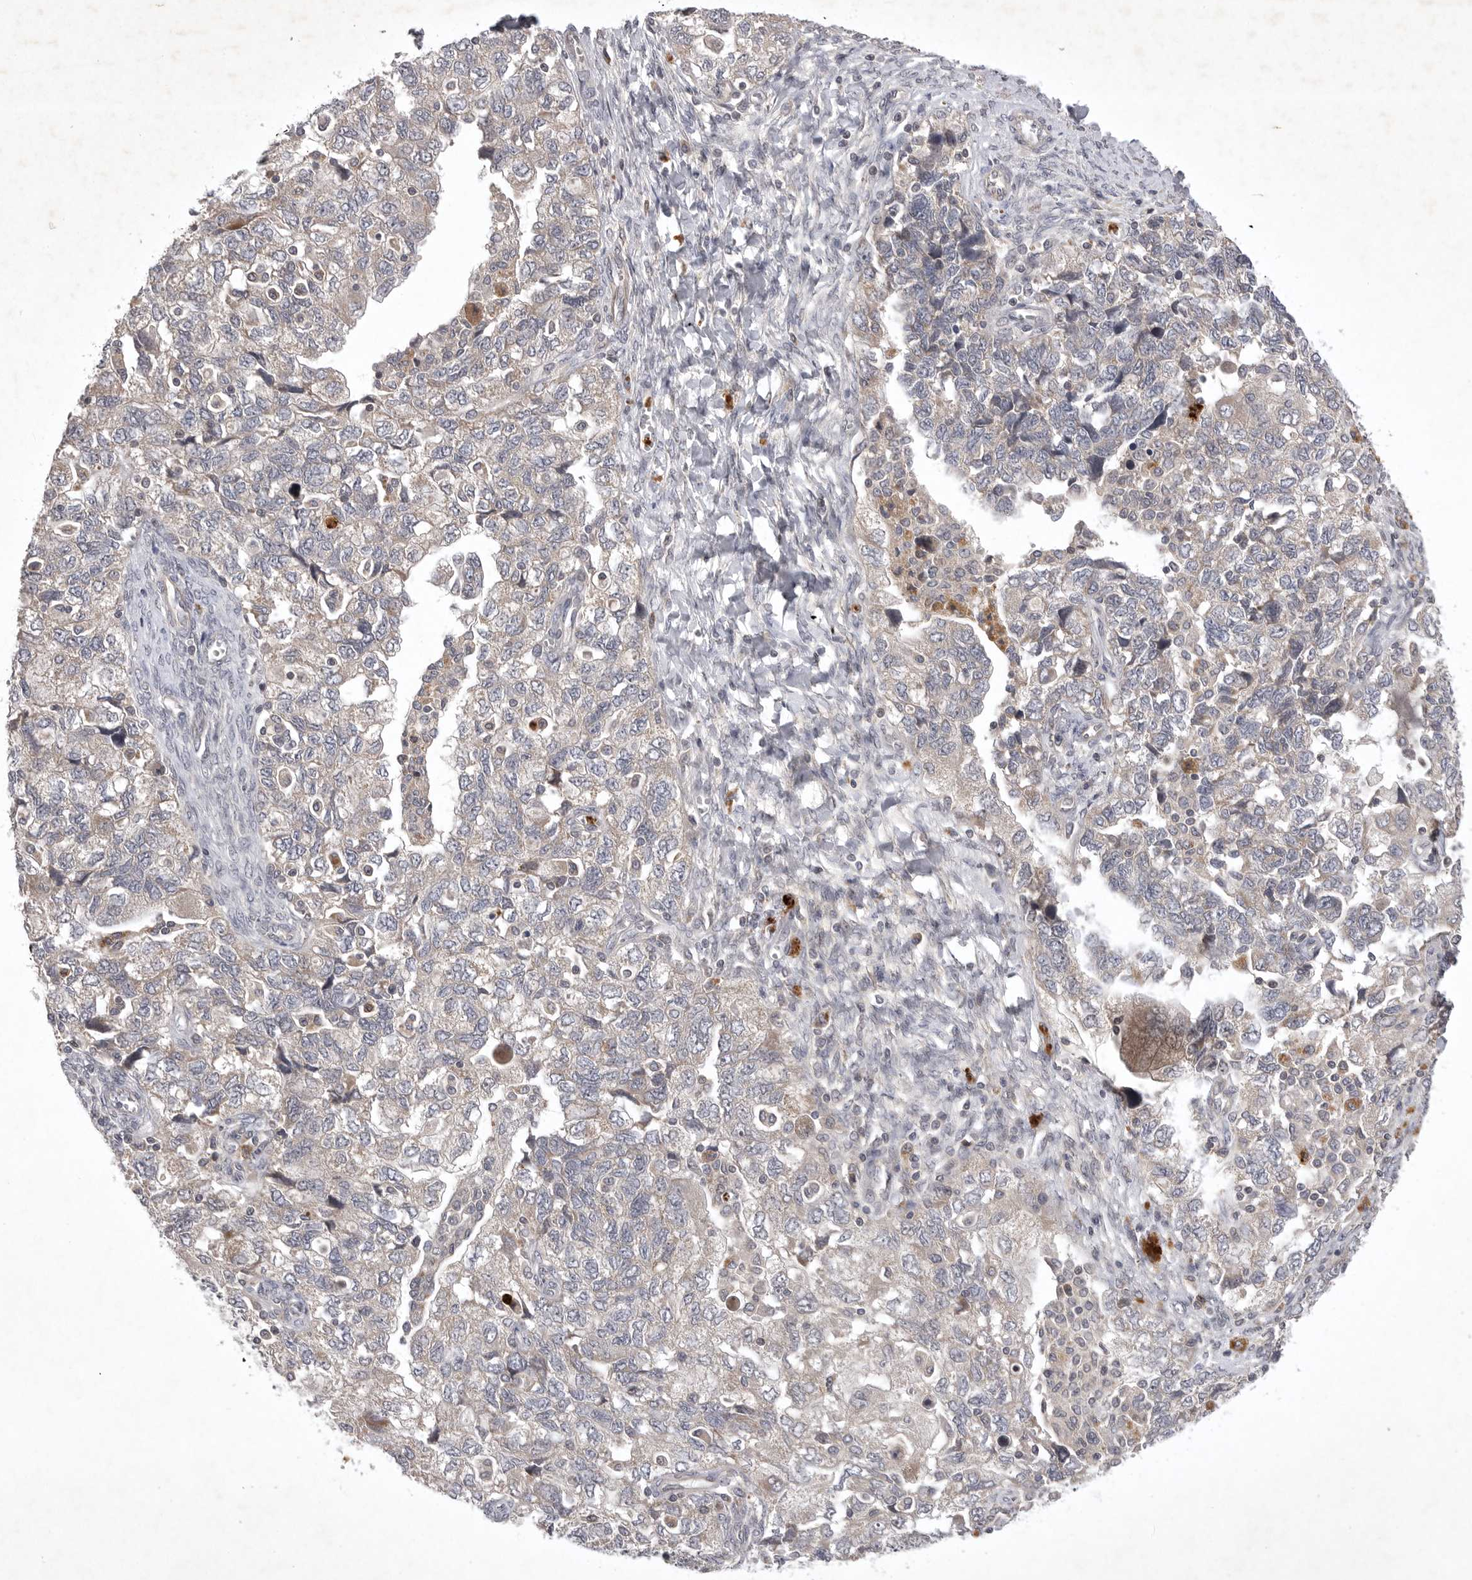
{"staining": {"intensity": "weak", "quantity": "<25%", "location": "cytoplasmic/membranous"}, "tissue": "ovarian cancer", "cell_type": "Tumor cells", "image_type": "cancer", "snomed": [{"axis": "morphology", "description": "Carcinoma, NOS"}, {"axis": "morphology", "description": "Cystadenocarcinoma, serous, NOS"}, {"axis": "topography", "description": "Ovary"}], "caption": "Ovarian cancer was stained to show a protein in brown. There is no significant expression in tumor cells. Brightfield microscopy of immunohistochemistry (IHC) stained with DAB (3,3'-diaminobenzidine) (brown) and hematoxylin (blue), captured at high magnification.", "gene": "UBE3D", "patient": {"sex": "female", "age": 69}}